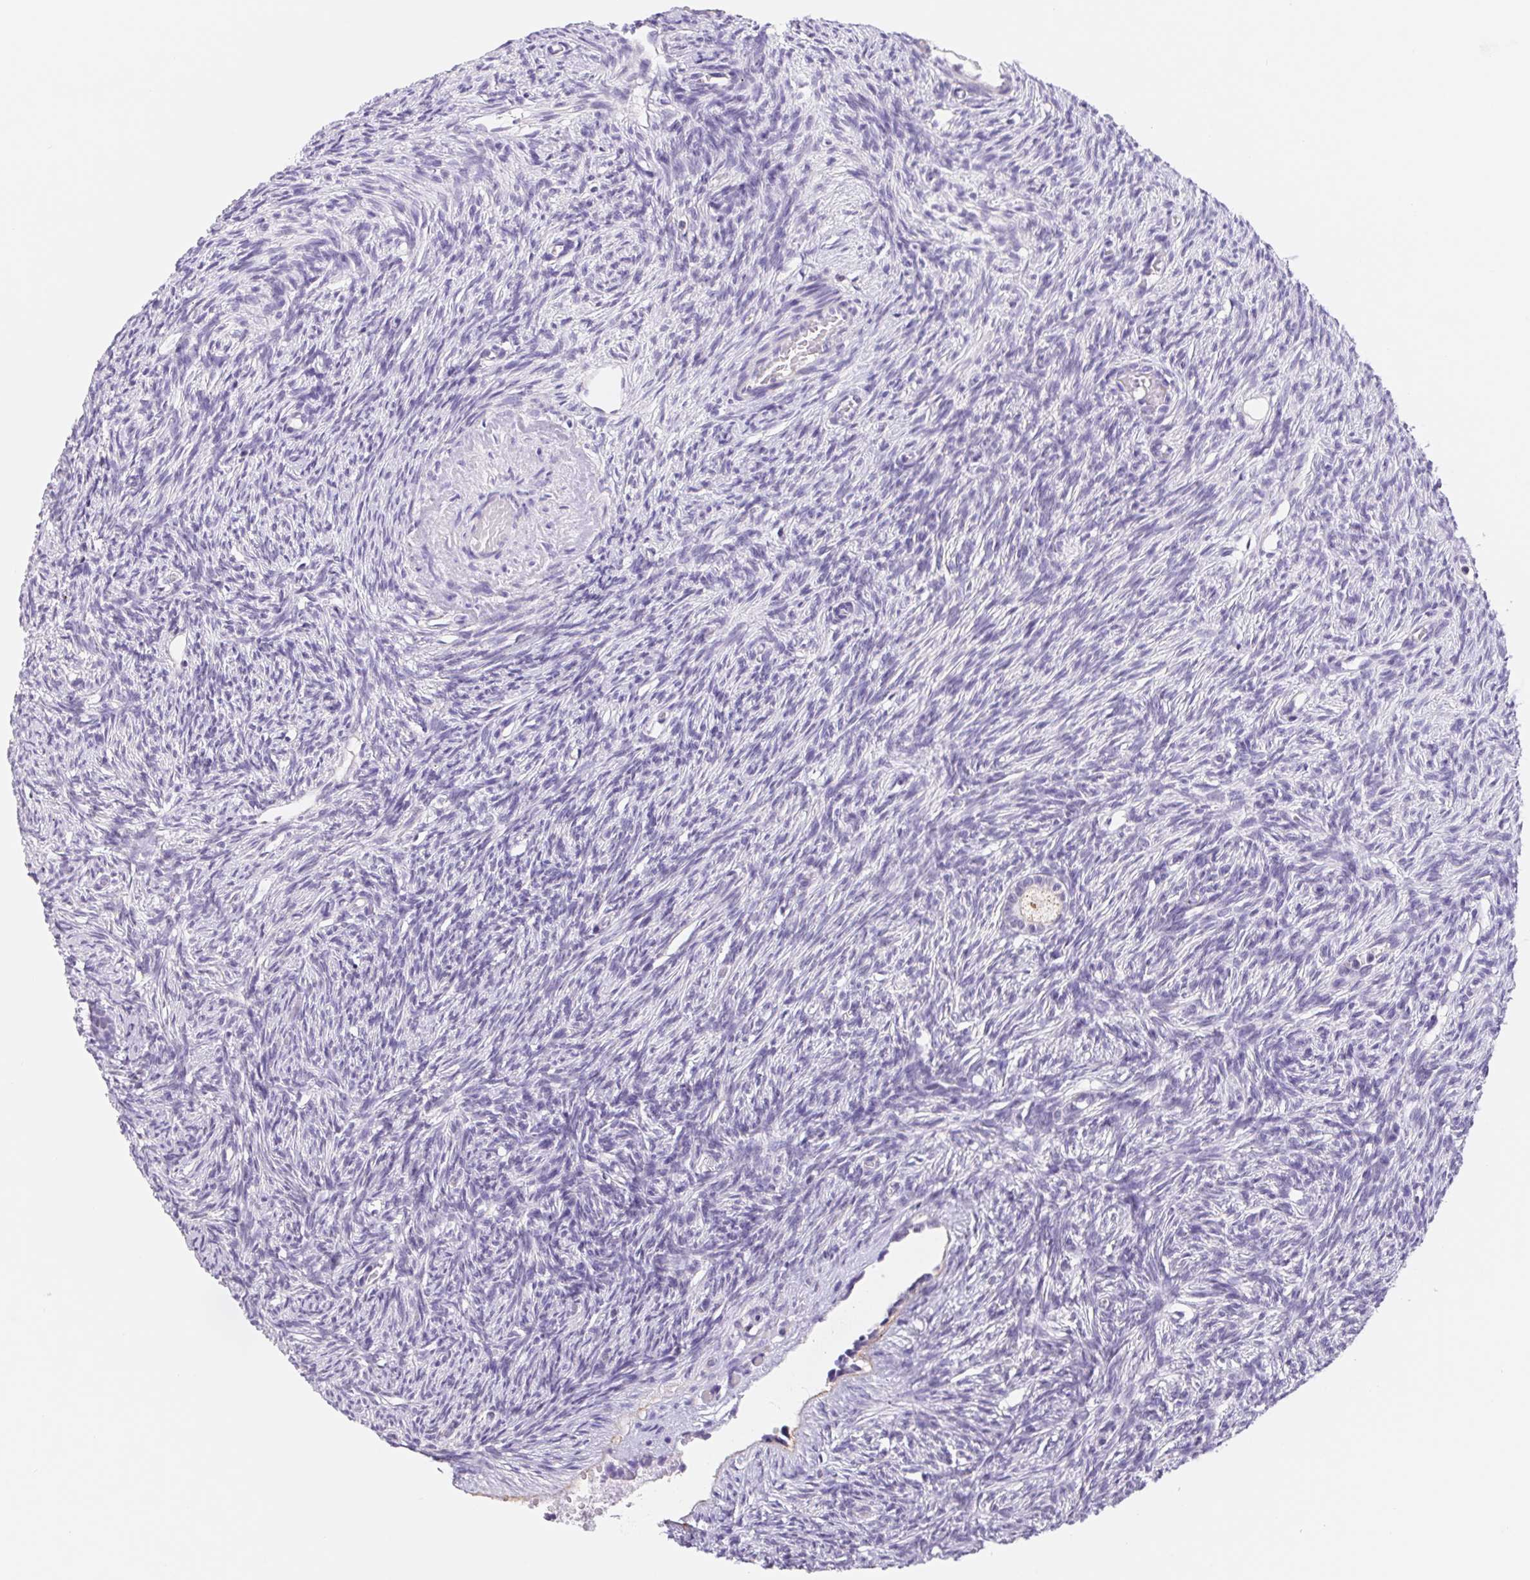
{"staining": {"intensity": "moderate", "quantity": "25%-75%", "location": "cytoplasmic/membranous"}, "tissue": "ovary", "cell_type": "Follicle cells", "image_type": "normal", "snomed": [{"axis": "morphology", "description": "Normal tissue, NOS"}, {"axis": "topography", "description": "Ovary"}], "caption": "A brown stain shows moderate cytoplasmic/membranous staining of a protein in follicle cells of unremarkable ovary.", "gene": "FKBP6", "patient": {"sex": "female", "age": 33}}